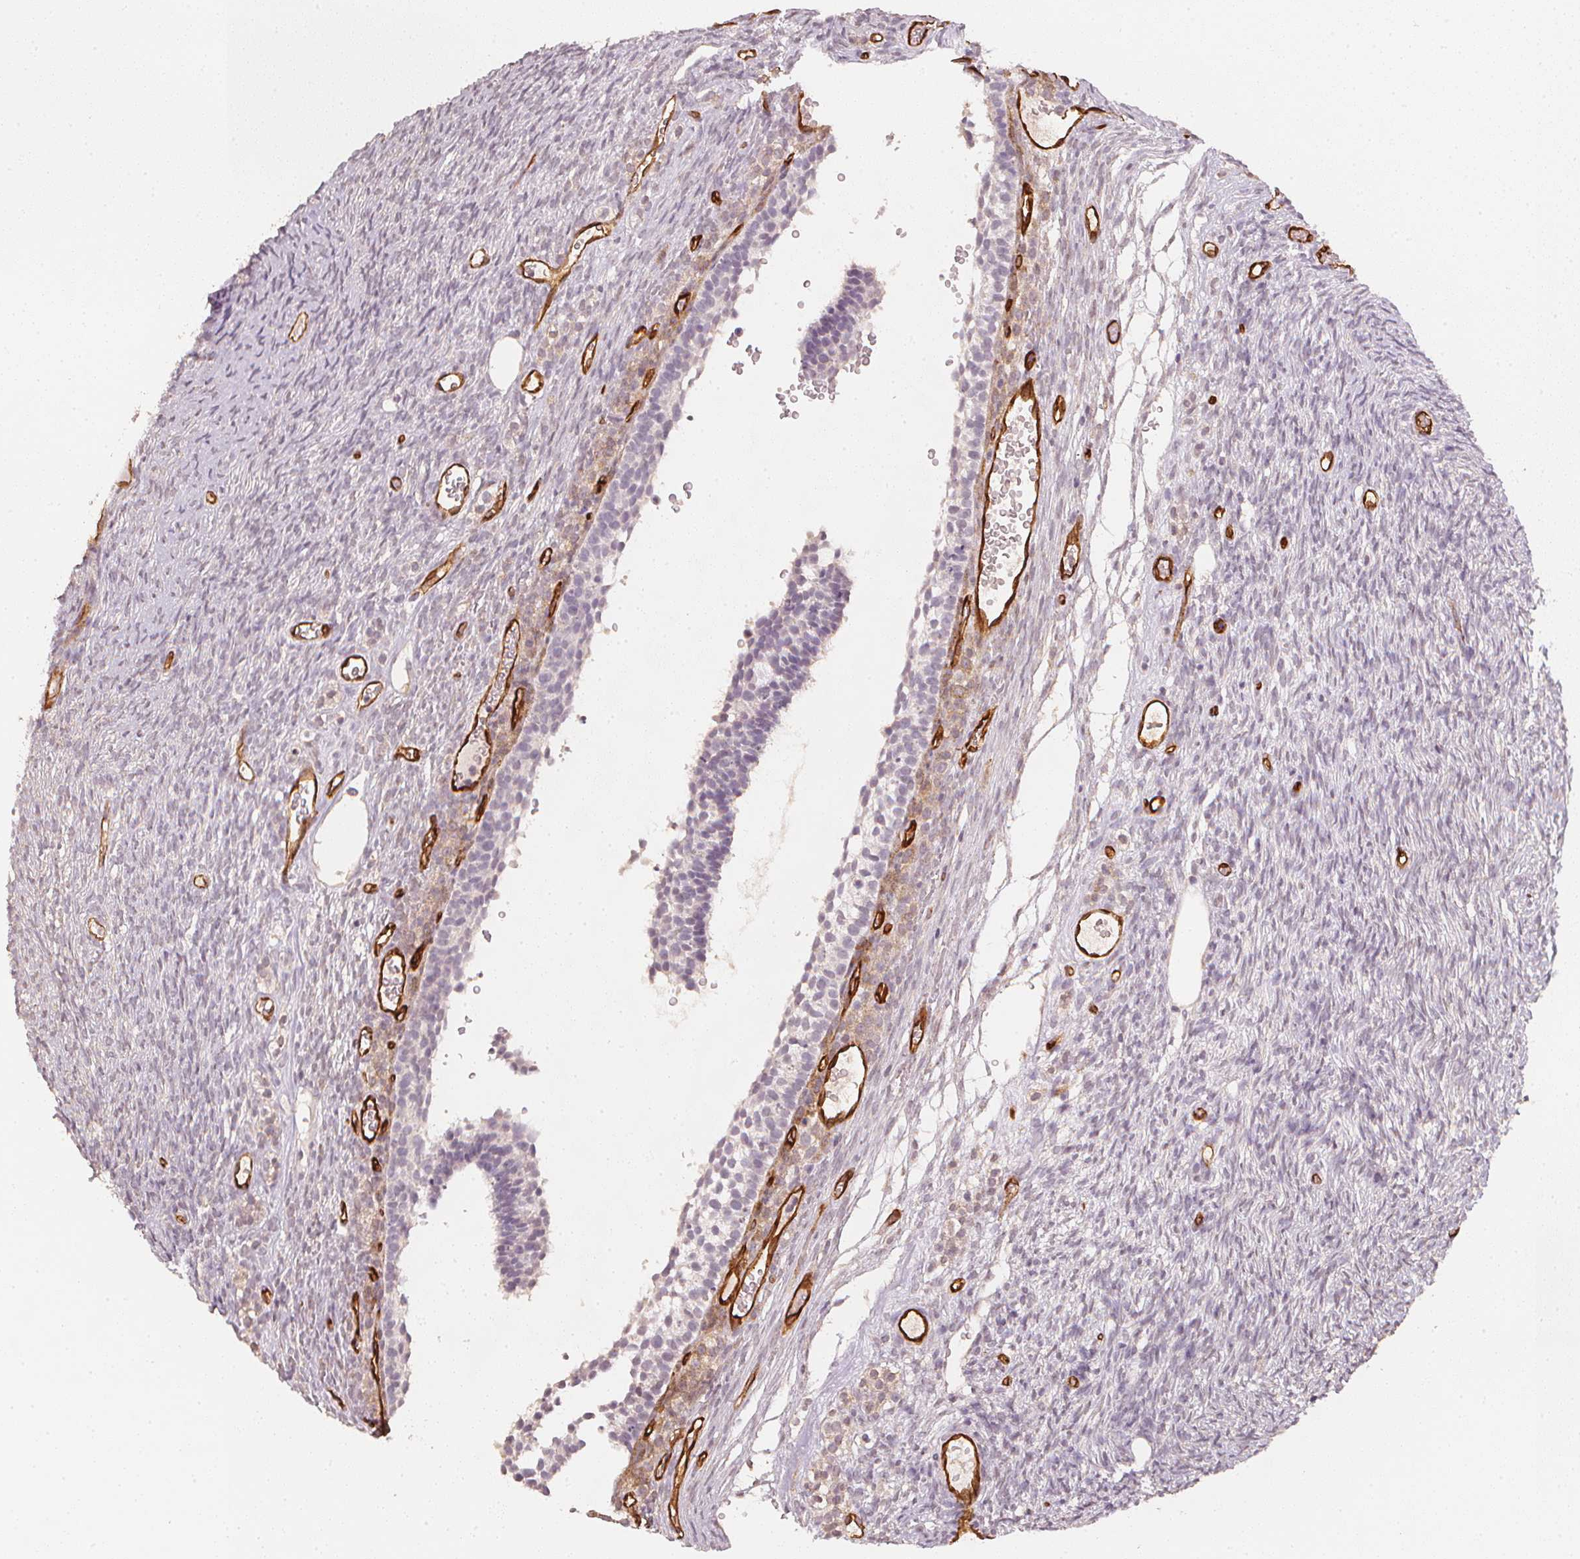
{"staining": {"intensity": "negative", "quantity": "none", "location": "none"}, "tissue": "ovary", "cell_type": "Follicle cells", "image_type": "normal", "snomed": [{"axis": "morphology", "description": "Normal tissue, NOS"}, {"axis": "topography", "description": "Ovary"}], "caption": "IHC micrograph of unremarkable ovary stained for a protein (brown), which demonstrates no staining in follicle cells. The staining was performed using DAB (3,3'-diaminobenzidine) to visualize the protein expression in brown, while the nuclei were stained in blue with hematoxylin (Magnification: 20x).", "gene": "CIB1", "patient": {"sex": "female", "age": 34}}